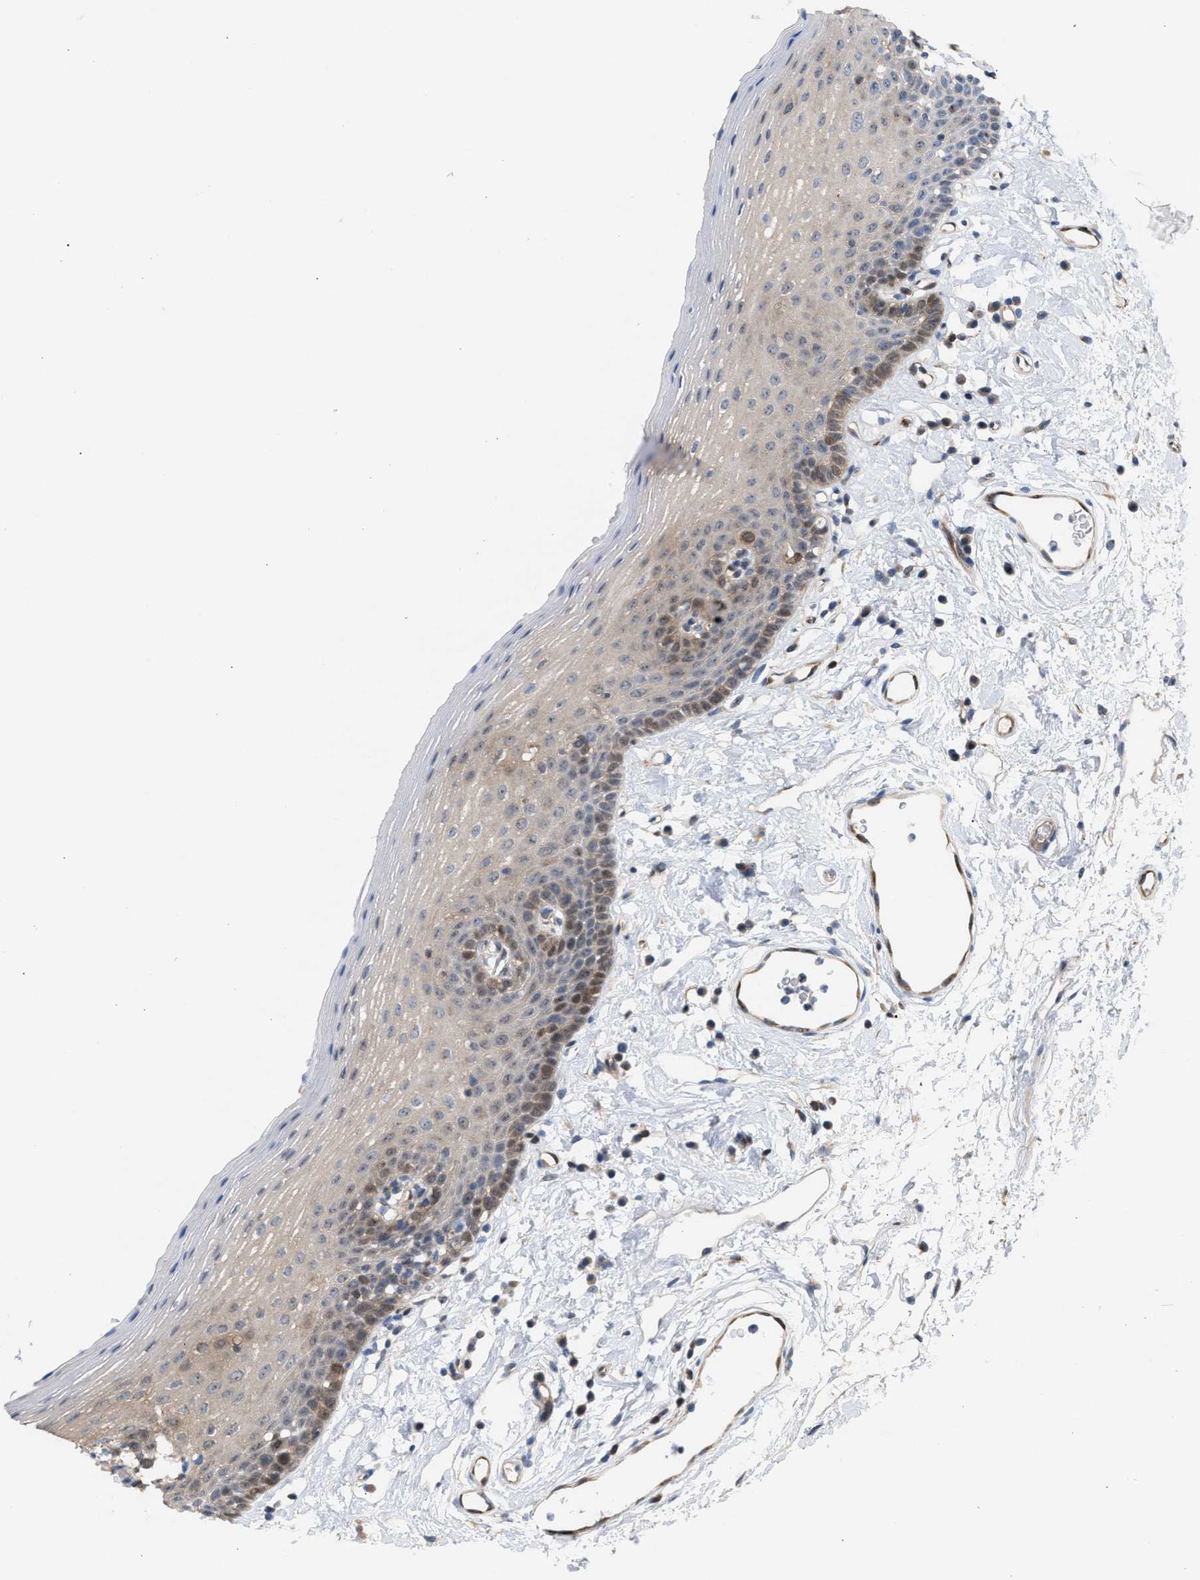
{"staining": {"intensity": "moderate", "quantity": "<25%", "location": "cytoplasmic/membranous,nuclear"}, "tissue": "oral mucosa", "cell_type": "Squamous epithelial cells", "image_type": "normal", "snomed": [{"axis": "morphology", "description": "Normal tissue, NOS"}, {"axis": "topography", "description": "Oral tissue"}], "caption": "This histopathology image shows immunohistochemistry (IHC) staining of unremarkable oral mucosa, with low moderate cytoplasmic/membranous,nuclear expression in about <25% of squamous epithelial cells.", "gene": "GLOD4", "patient": {"sex": "male", "age": 66}}